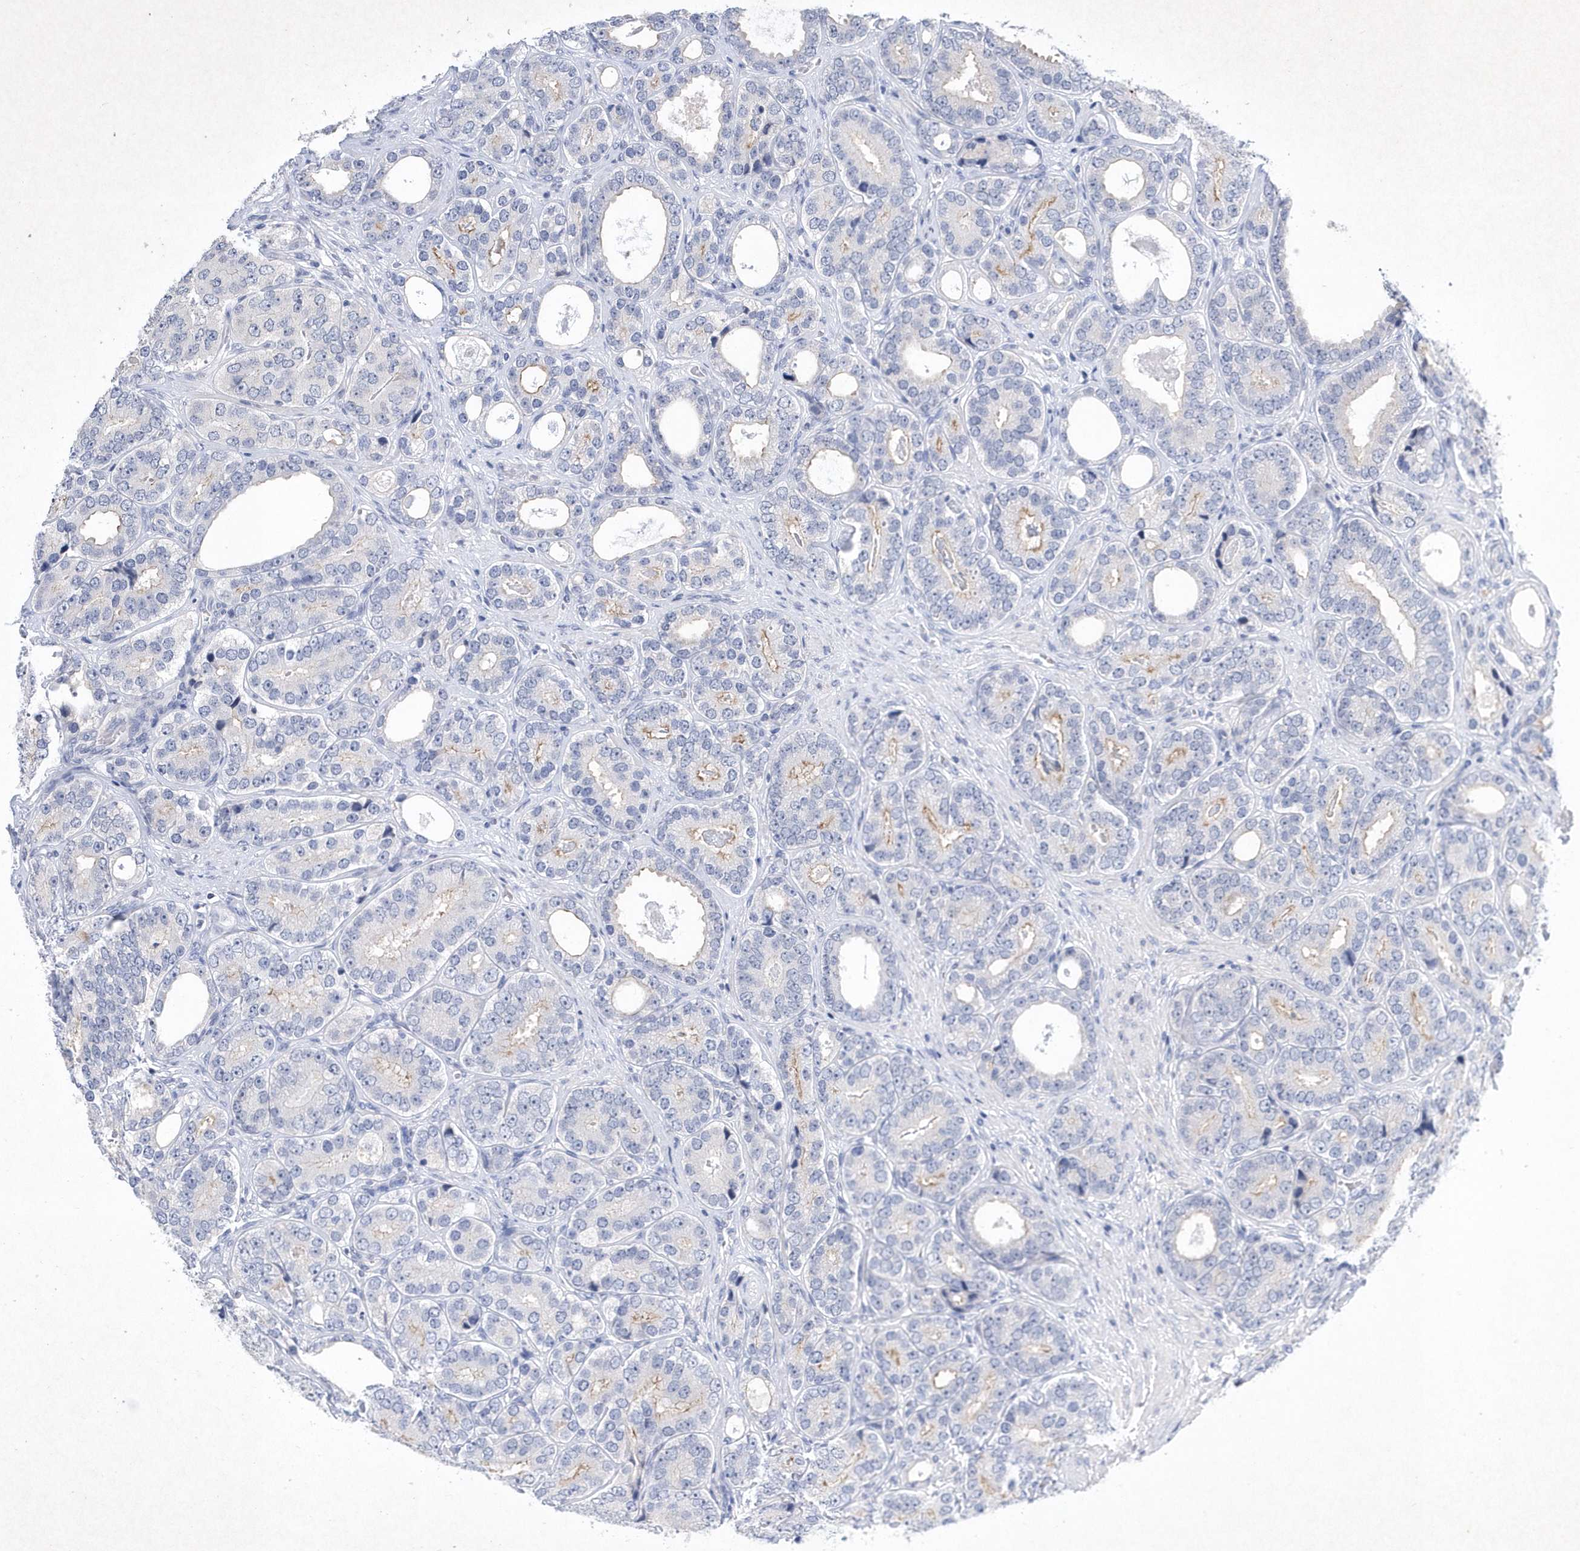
{"staining": {"intensity": "negative", "quantity": "none", "location": "none"}, "tissue": "prostate cancer", "cell_type": "Tumor cells", "image_type": "cancer", "snomed": [{"axis": "morphology", "description": "Adenocarcinoma, High grade"}, {"axis": "topography", "description": "Prostate"}], "caption": "IHC histopathology image of prostate high-grade adenocarcinoma stained for a protein (brown), which reveals no staining in tumor cells. The staining is performed using DAB (3,3'-diaminobenzidine) brown chromogen with nuclei counter-stained in using hematoxylin.", "gene": "BHLHA15", "patient": {"sex": "male", "age": 56}}